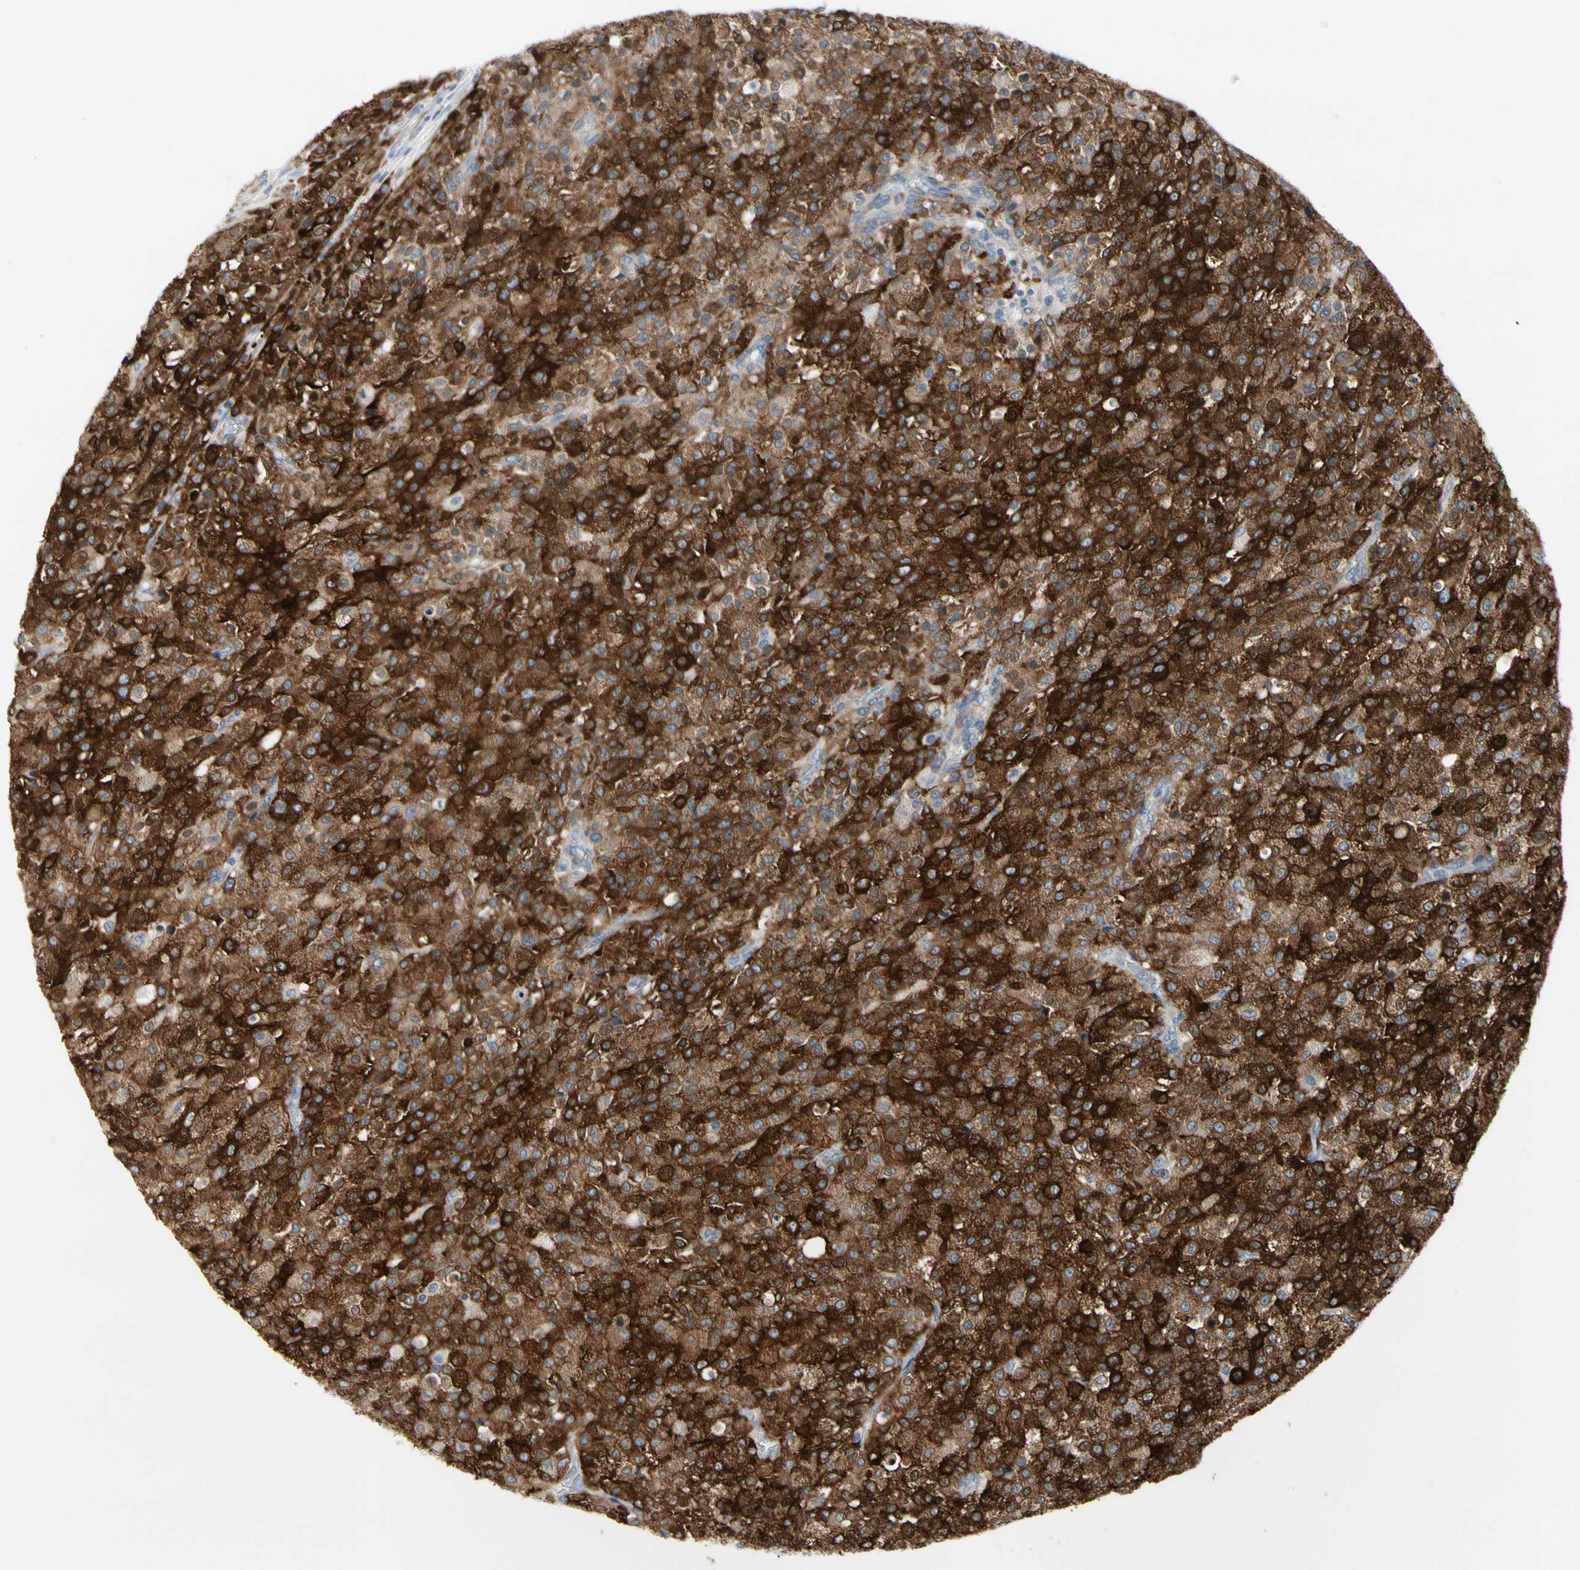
{"staining": {"intensity": "strong", "quantity": ">75%", "location": "cytoplasmic/membranous"}, "tissue": "testis cancer", "cell_type": "Tumor cells", "image_type": "cancer", "snomed": [{"axis": "morphology", "description": "Seminoma, NOS"}, {"axis": "topography", "description": "Testis"}], "caption": "A photomicrograph showing strong cytoplasmic/membranous positivity in approximately >75% of tumor cells in seminoma (testis), as visualized by brown immunohistochemical staining.", "gene": "MAP2", "patient": {"sex": "male", "age": 59}}